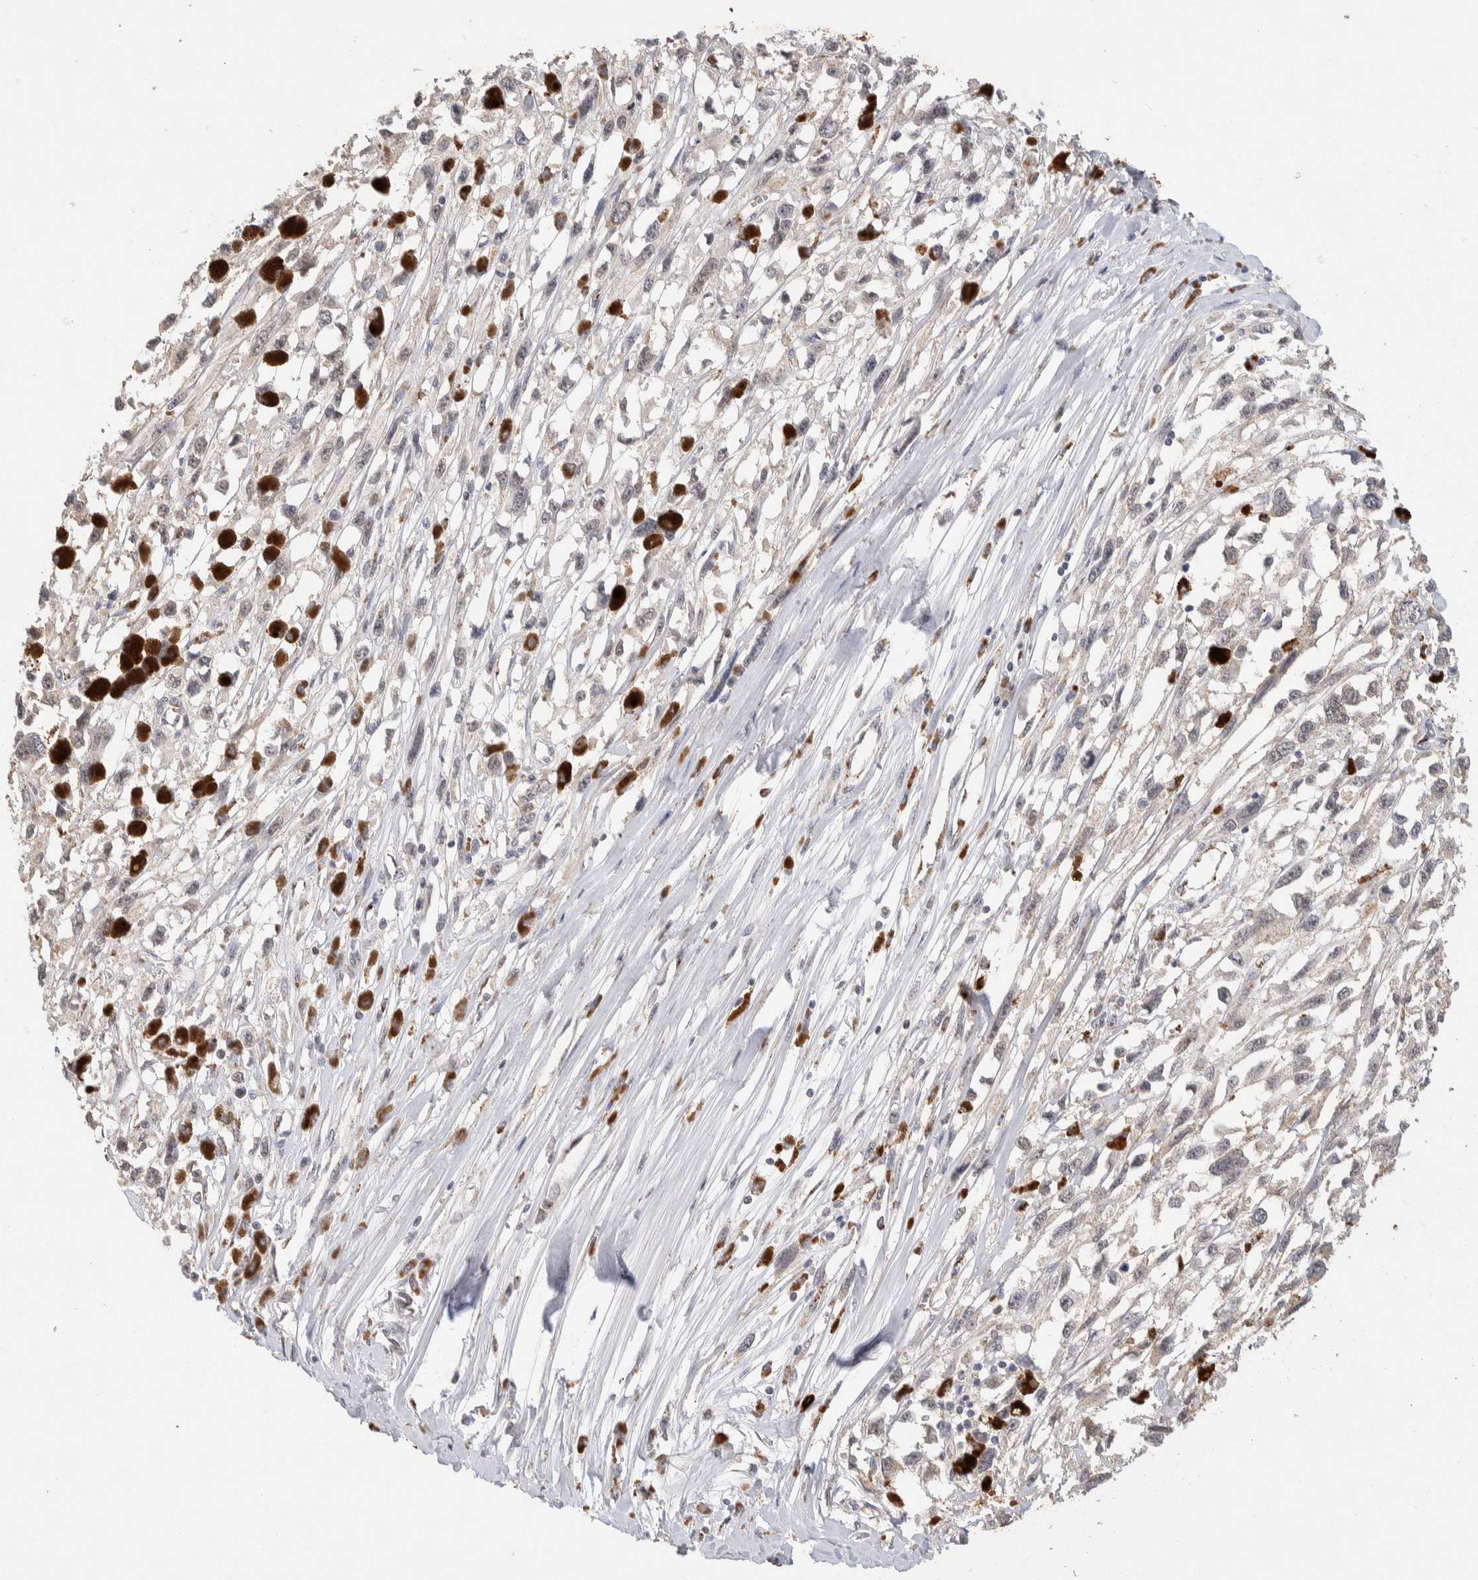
{"staining": {"intensity": "weak", "quantity": "<25%", "location": "cytoplasmic/membranous"}, "tissue": "melanoma", "cell_type": "Tumor cells", "image_type": "cancer", "snomed": [{"axis": "morphology", "description": "Malignant melanoma, Metastatic site"}, {"axis": "topography", "description": "Lymph node"}], "caption": "Immunohistochemical staining of malignant melanoma (metastatic site) demonstrates no significant staining in tumor cells. (Stains: DAB immunohistochemistry (IHC) with hematoxylin counter stain, Microscopy: brightfield microscopy at high magnification).", "gene": "NSMAF", "patient": {"sex": "male", "age": 59}}